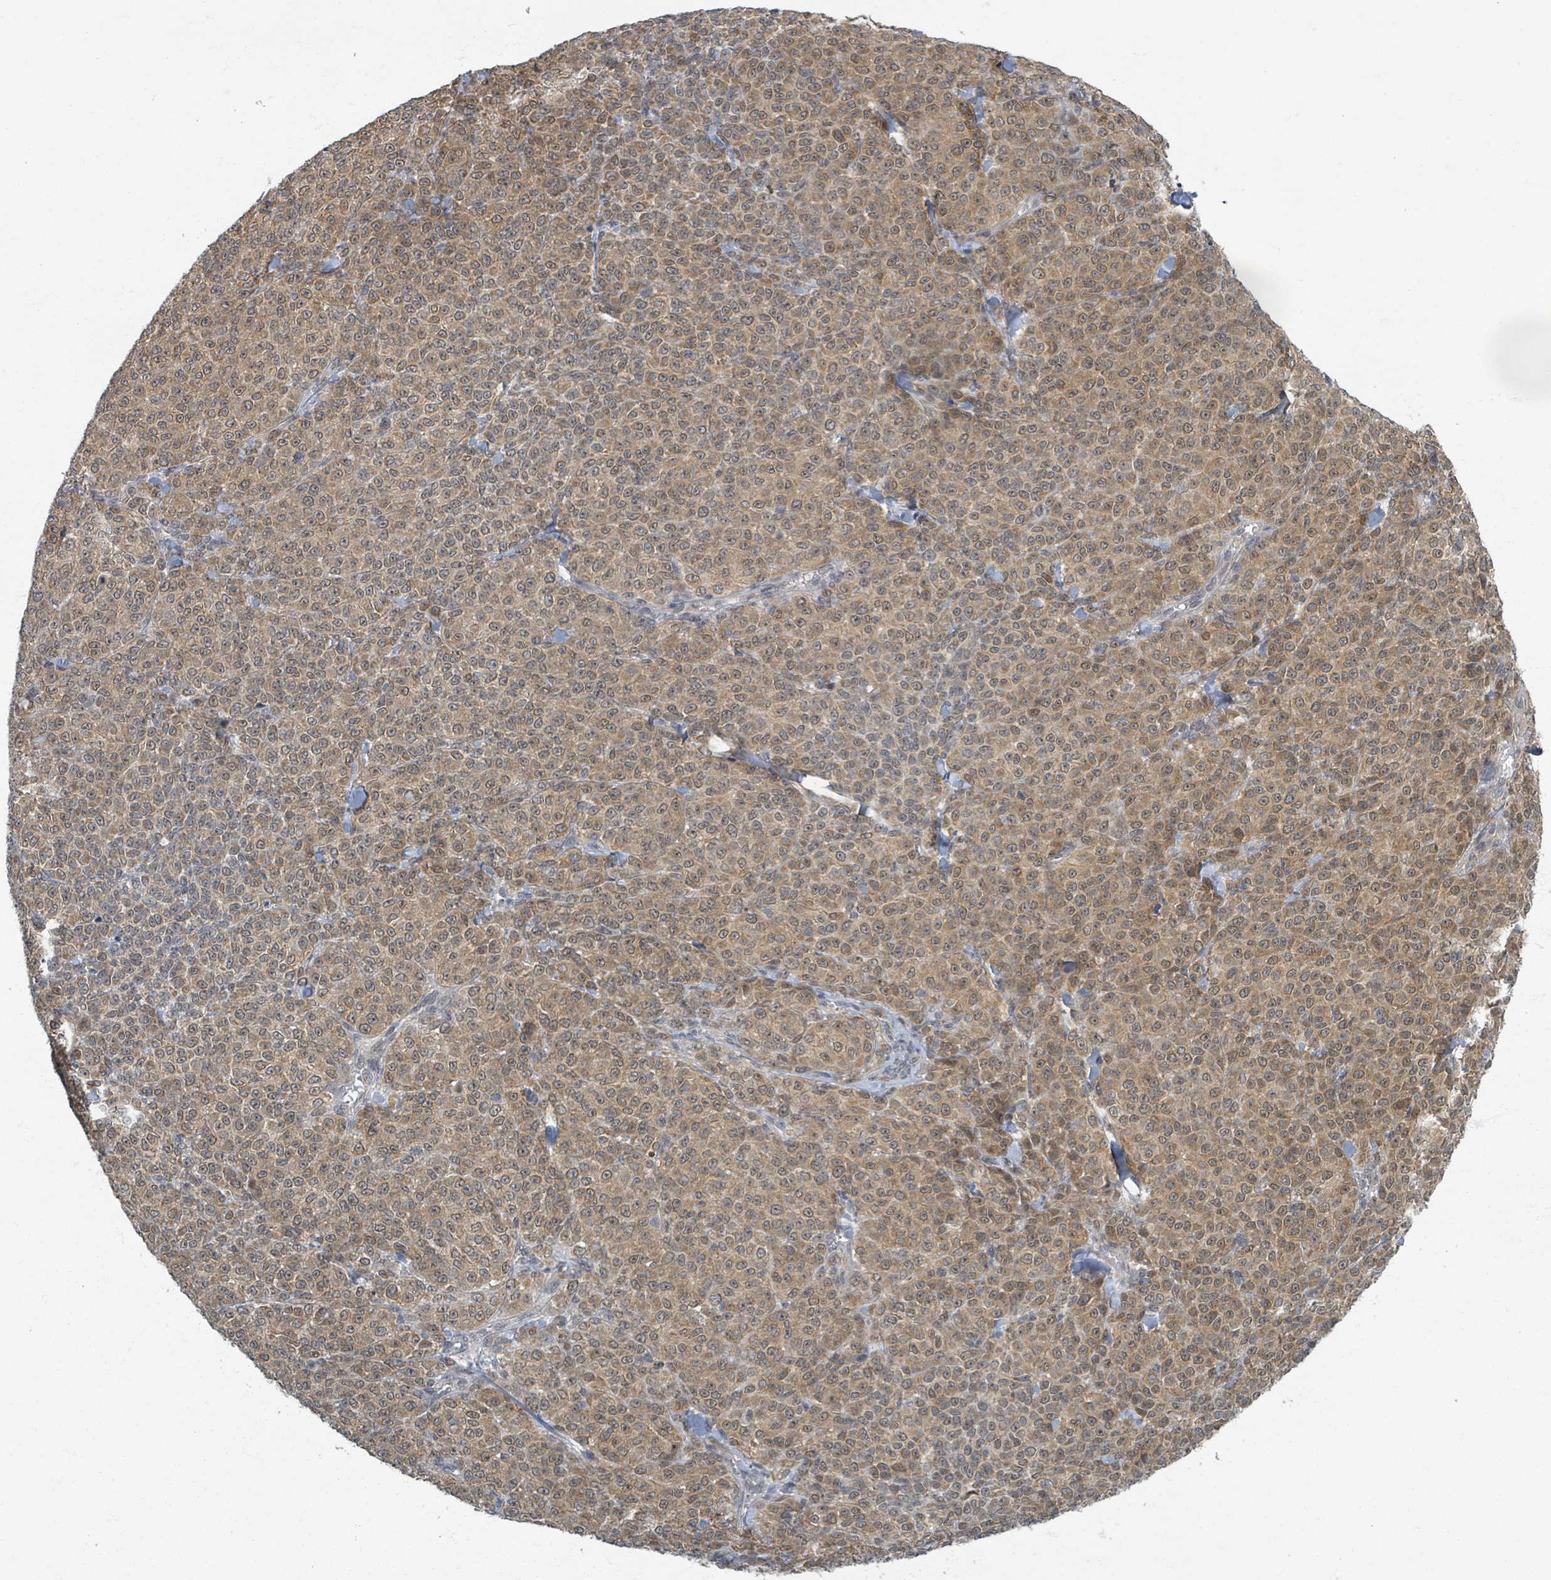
{"staining": {"intensity": "moderate", "quantity": ">75%", "location": "cytoplasmic/membranous,nuclear"}, "tissue": "melanoma", "cell_type": "Tumor cells", "image_type": "cancer", "snomed": [{"axis": "morphology", "description": "Normal tissue, NOS"}, {"axis": "morphology", "description": "Malignant melanoma, NOS"}, {"axis": "topography", "description": "Skin"}], "caption": "The micrograph demonstrates immunohistochemical staining of melanoma. There is moderate cytoplasmic/membranous and nuclear staining is present in approximately >75% of tumor cells.", "gene": "INTS15", "patient": {"sex": "female", "age": 34}}